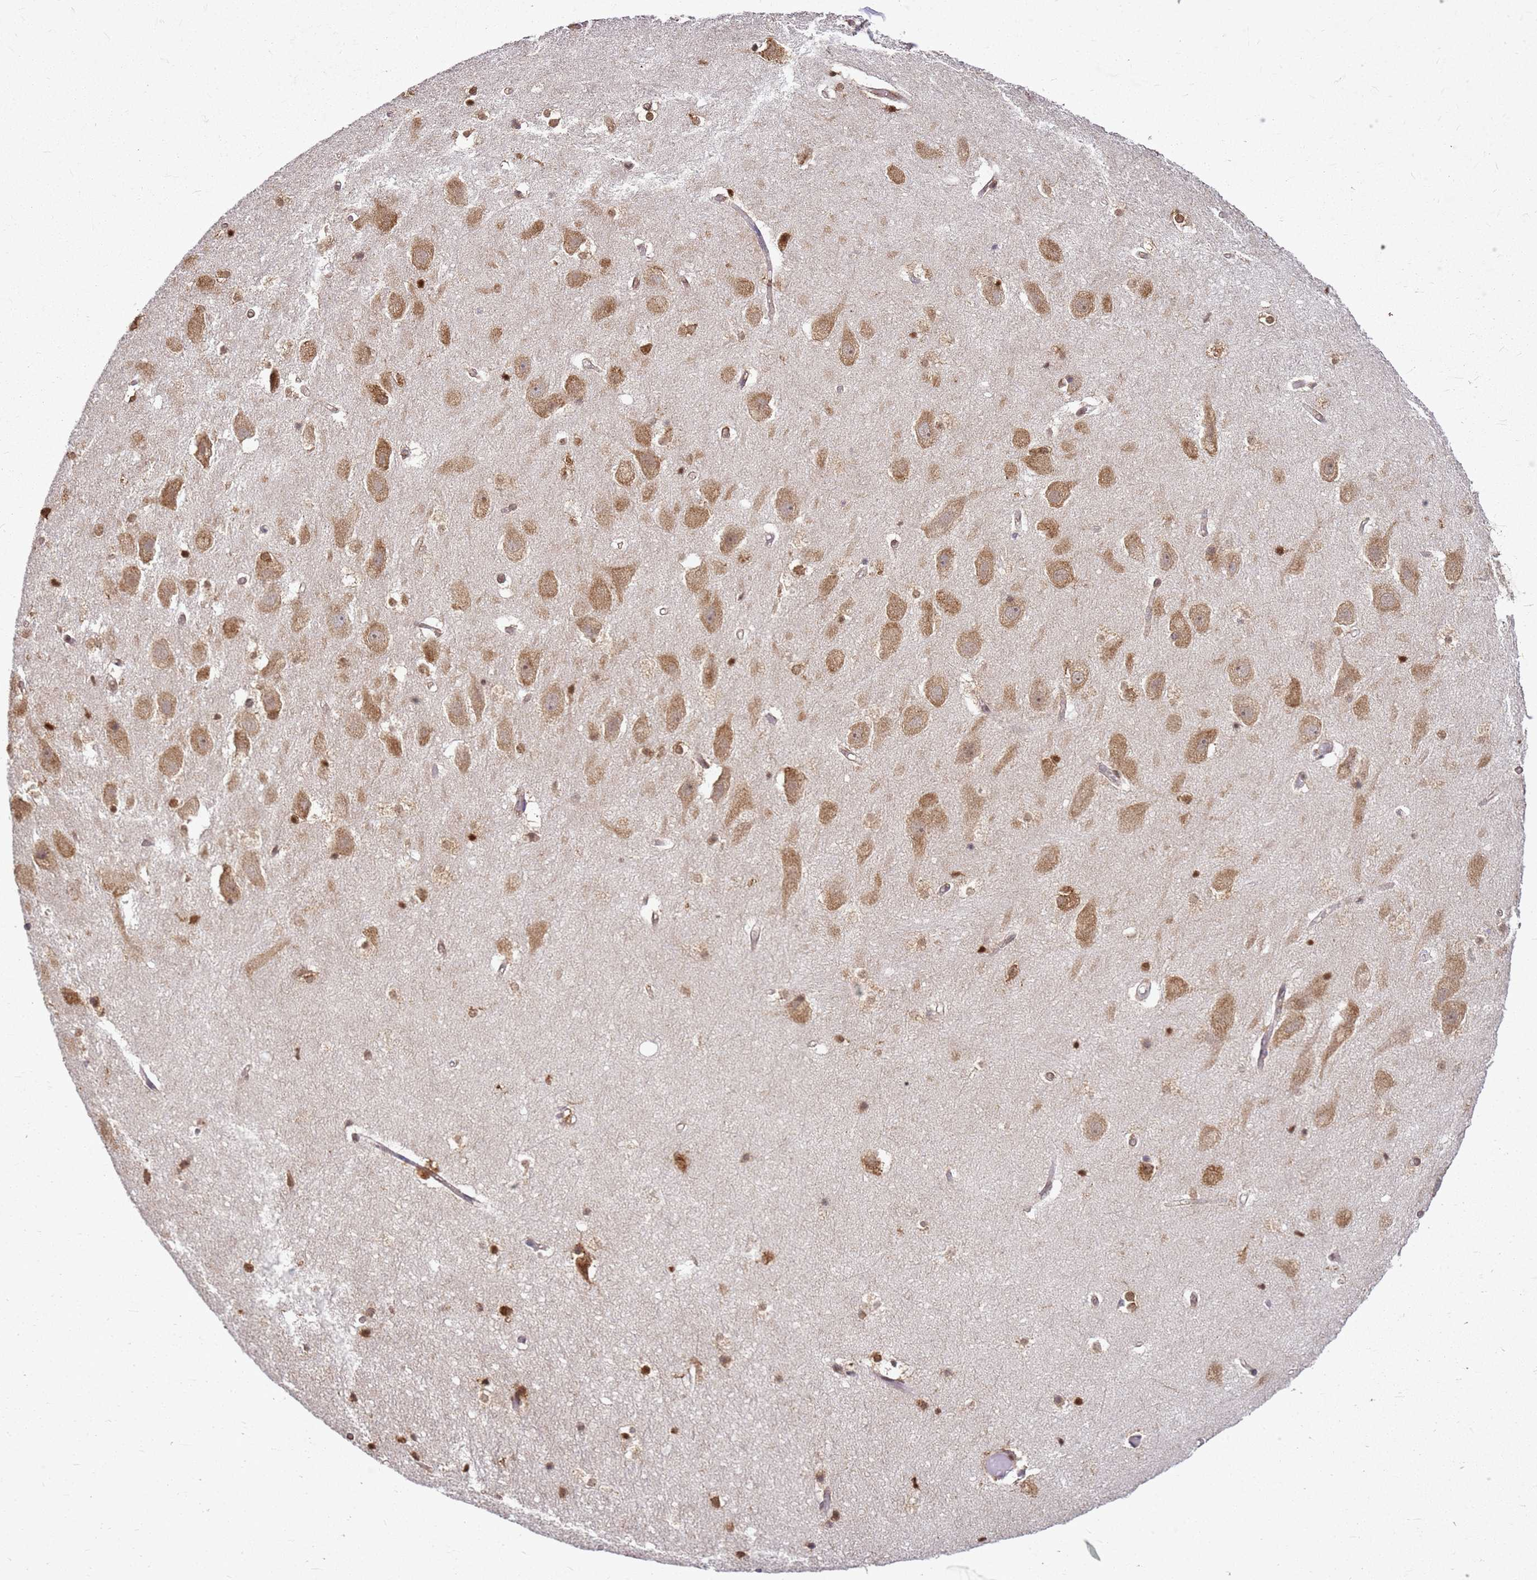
{"staining": {"intensity": "strong", "quantity": "25%-75%", "location": "cytoplasmic/membranous,nuclear"}, "tissue": "hippocampus", "cell_type": "Glial cells", "image_type": "normal", "snomed": [{"axis": "morphology", "description": "Normal tissue, NOS"}, {"axis": "topography", "description": "Hippocampus"}], "caption": "A high-resolution photomicrograph shows immunohistochemistry (IHC) staining of benign hippocampus, which exhibits strong cytoplasmic/membranous,nuclear staining in about 25%-75% of glial cells.", "gene": "APEX1", "patient": {"sex": "female", "age": 52}}